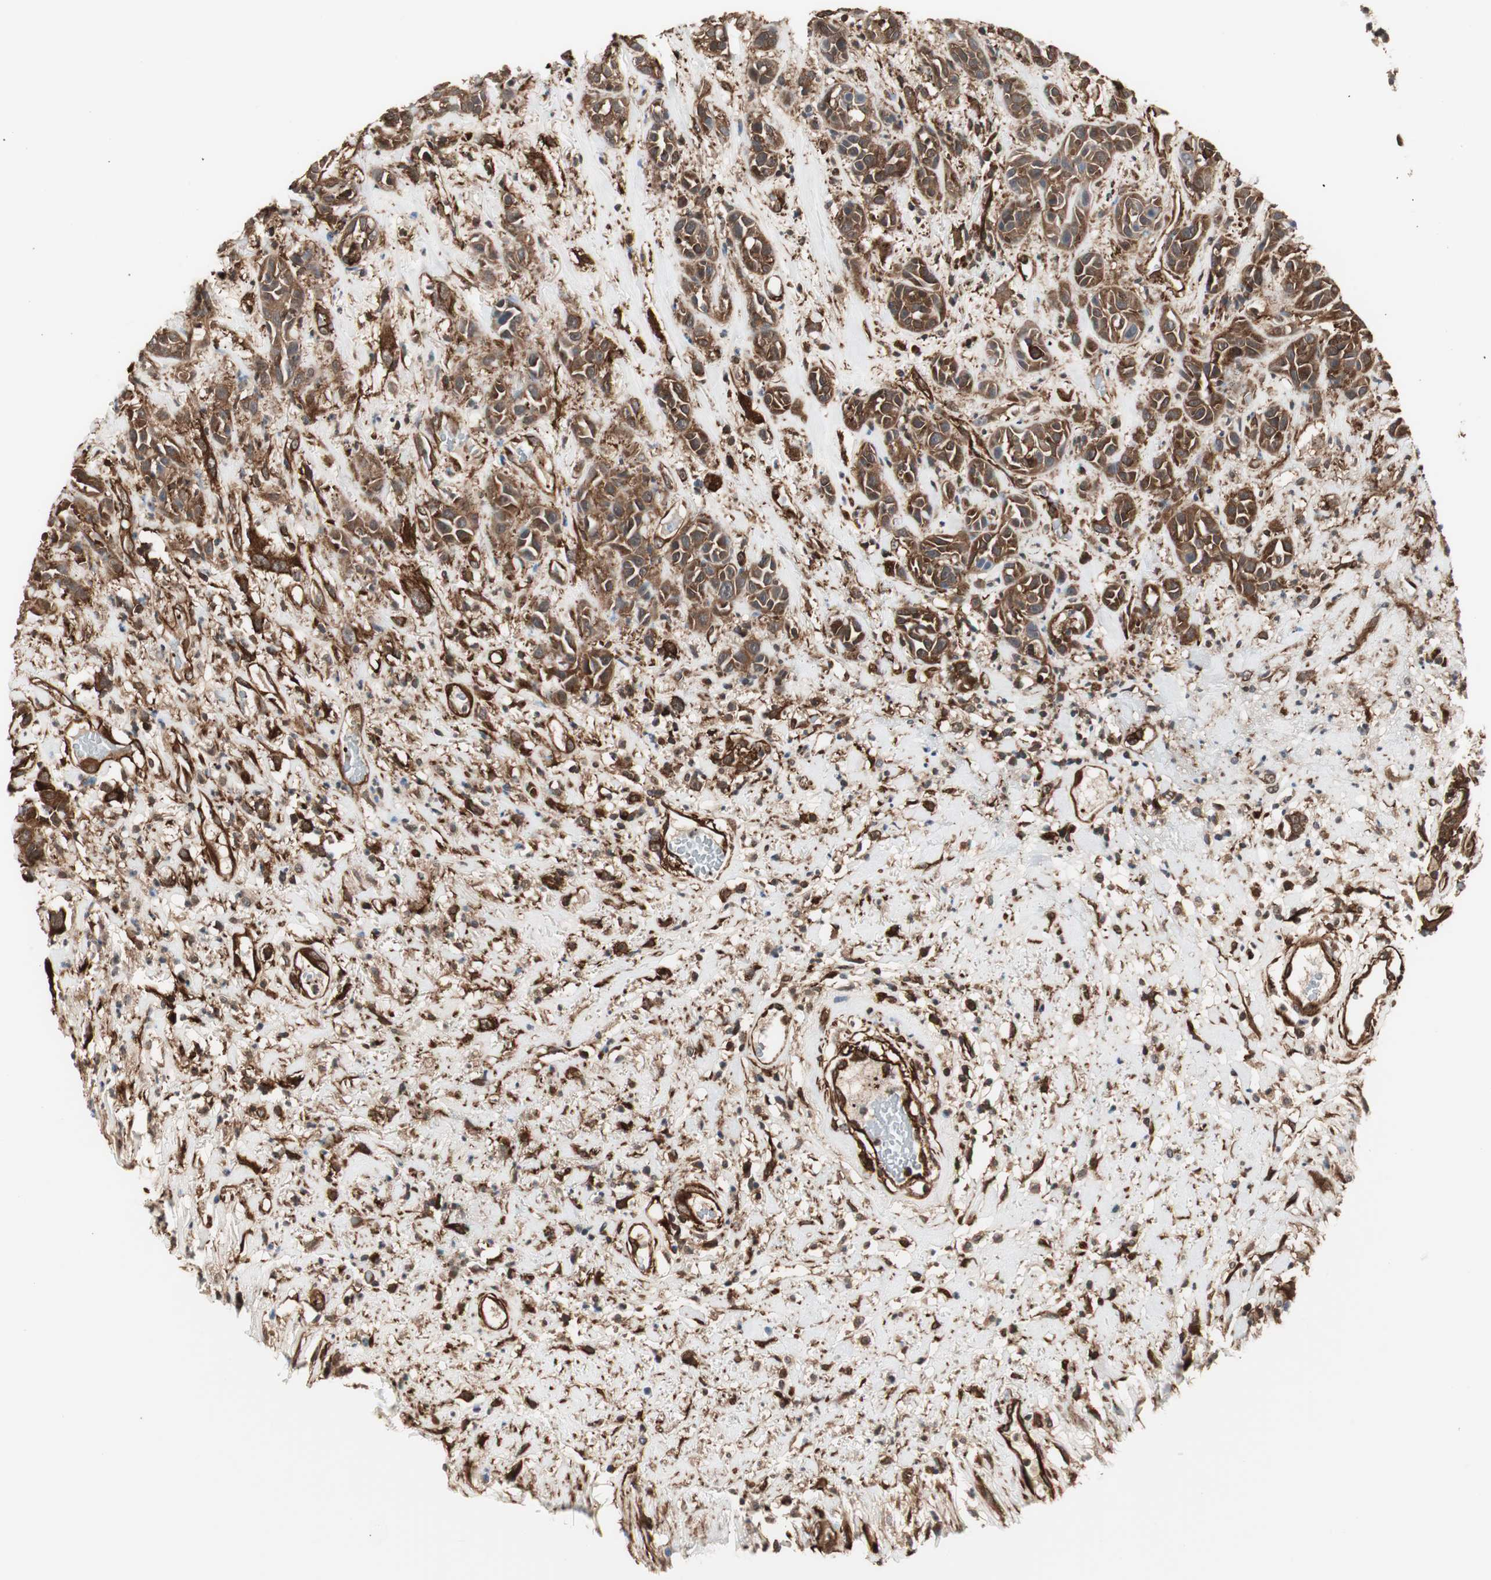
{"staining": {"intensity": "strong", "quantity": ">75%", "location": "cytoplasmic/membranous"}, "tissue": "head and neck cancer", "cell_type": "Tumor cells", "image_type": "cancer", "snomed": [{"axis": "morphology", "description": "Squamous cell carcinoma, NOS"}, {"axis": "topography", "description": "Head-Neck"}], "caption": "The photomicrograph demonstrates staining of head and neck cancer, revealing strong cytoplasmic/membranous protein staining (brown color) within tumor cells.", "gene": "PTPN11", "patient": {"sex": "male", "age": 62}}